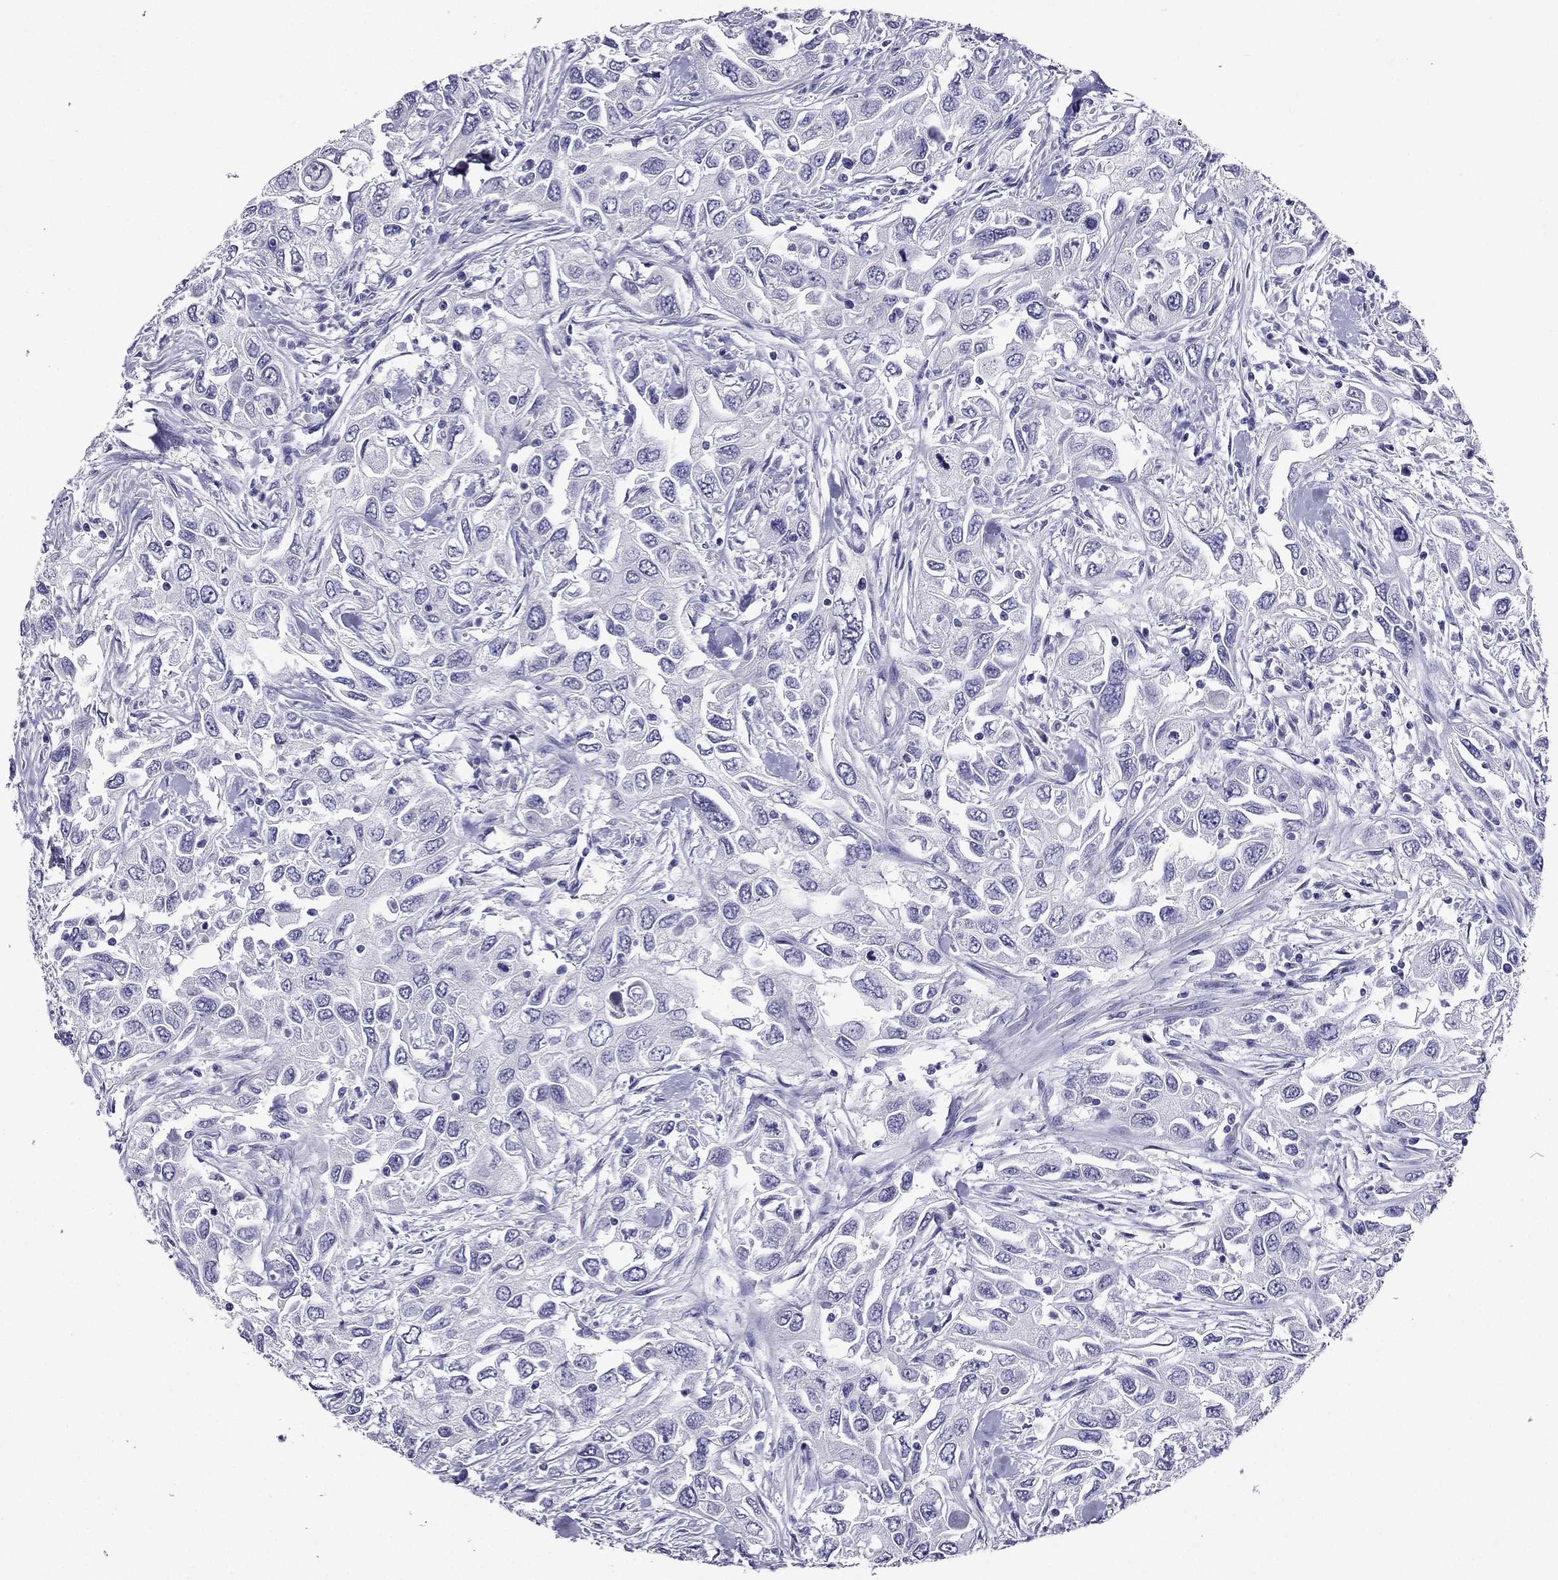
{"staining": {"intensity": "negative", "quantity": "none", "location": "none"}, "tissue": "urothelial cancer", "cell_type": "Tumor cells", "image_type": "cancer", "snomed": [{"axis": "morphology", "description": "Urothelial carcinoma, High grade"}, {"axis": "topography", "description": "Urinary bladder"}], "caption": "The immunohistochemistry (IHC) image has no significant positivity in tumor cells of high-grade urothelial carcinoma tissue. The staining was performed using DAB to visualize the protein expression in brown, while the nuclei were stained in blue with hematoxylin (Magnification: 20x).", "gene": "ZNF541", "patient": {"sex": "male", "age": 76}}